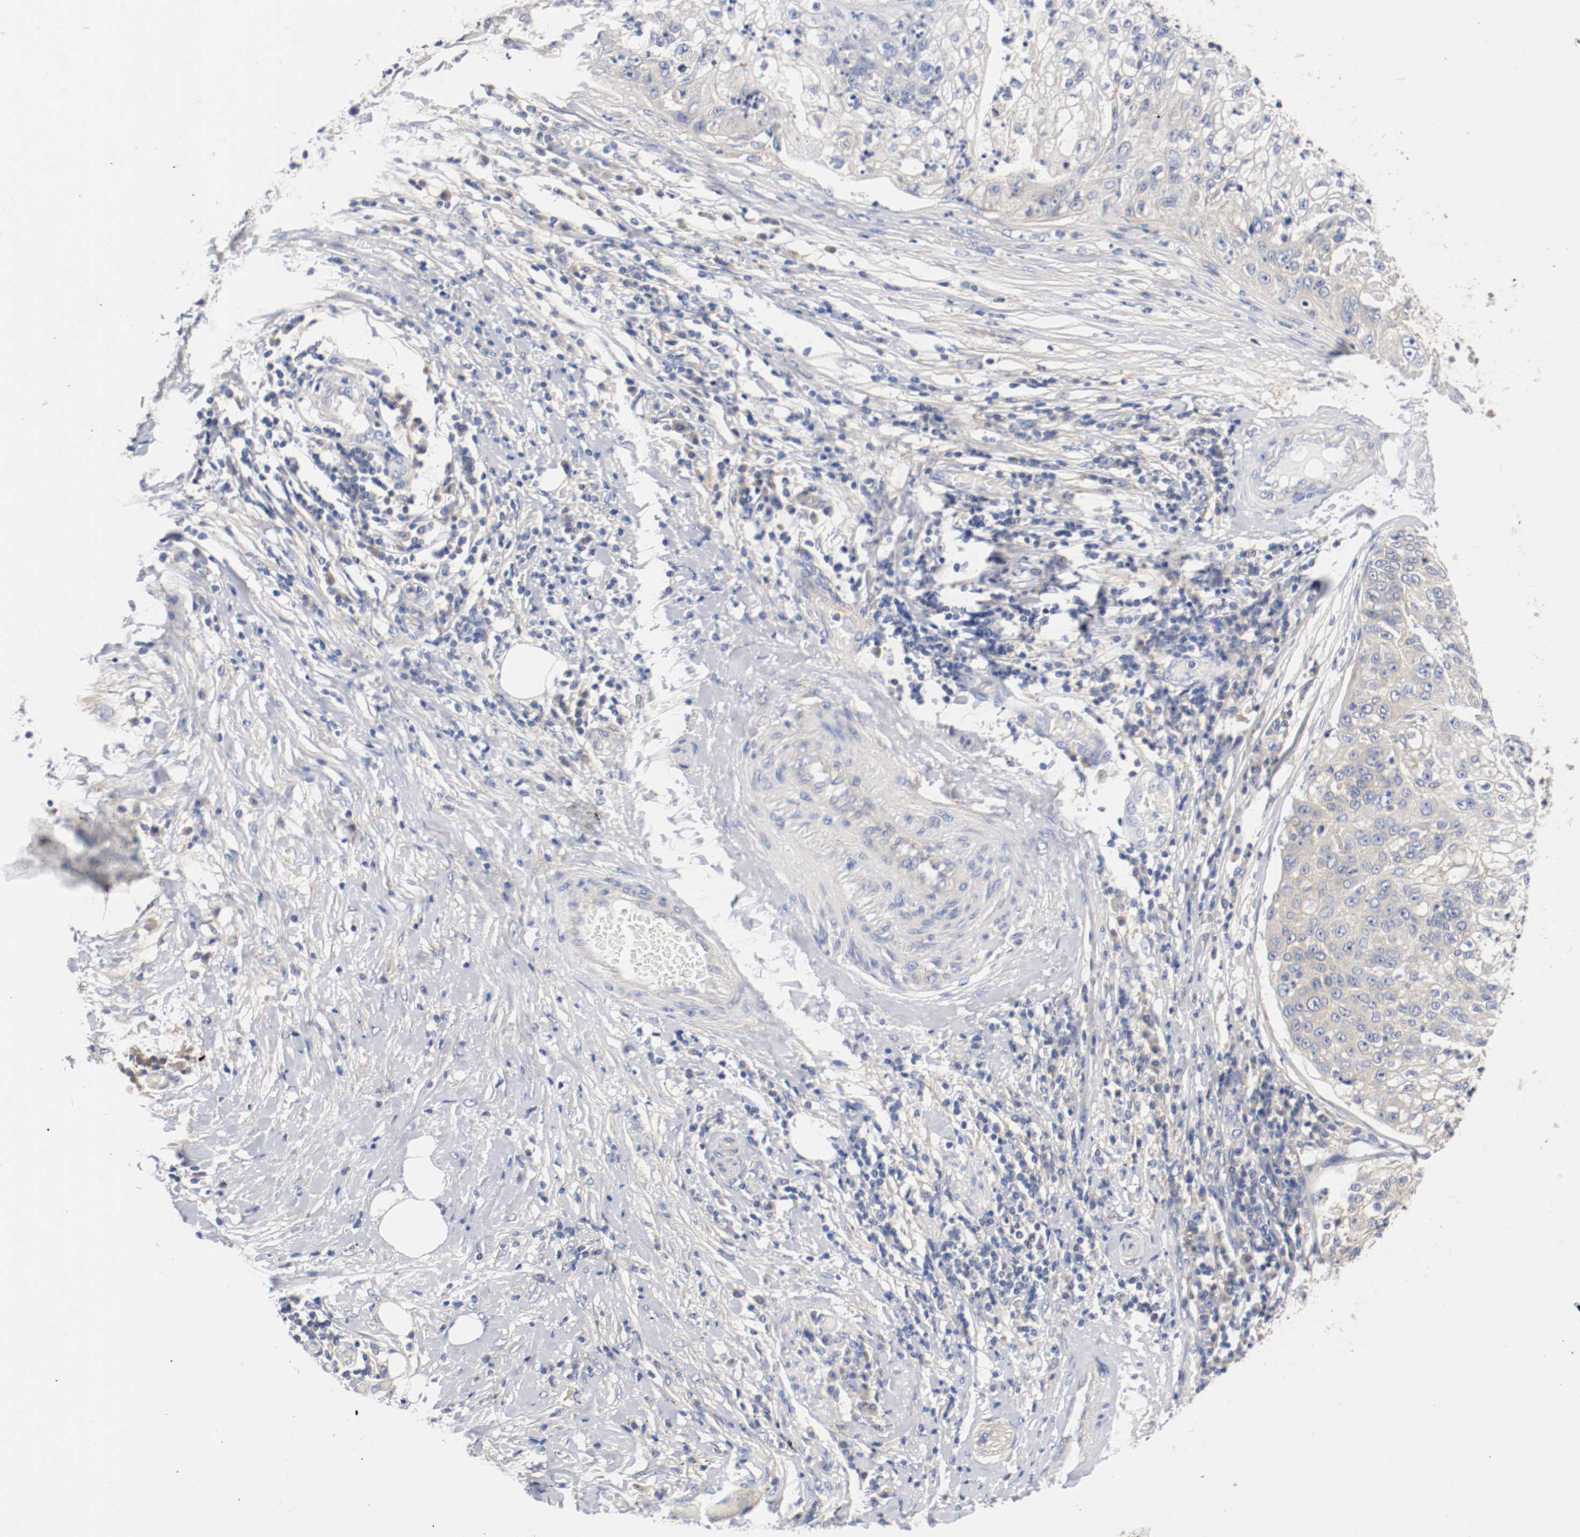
{"staining": {"intensity": "weak", "quantity": ">75%", "location": "cytoplasmic/membranous"}, "tissue": "lung cancer", "cell_type": "Tumor cells", "image_type": "cancer", "snomed": [{"axis": "morphology", "description": "Inflammation, NOS"}, {"axis": "morphology", "description": "Squamous cell carcinoma, NOS"}, {"axis": "topography", "description": "Lymph node"}, {"axis": "topography", "description": "Soft tissue"}, {"axis": "topography", "description": "Lung"}], "caption": "High-power microscopy captured an IHC image of lung cancer (squamous cell carcinoma), revealing weak cytoplasmic/membranous staining in approximately >75% of tumor cells. Immunohistochemistry (ihc) stains the protein in brown and the nuclei are stained blue.", "gene": "HGS", "patient": {"sex": "male", "age": 66}}